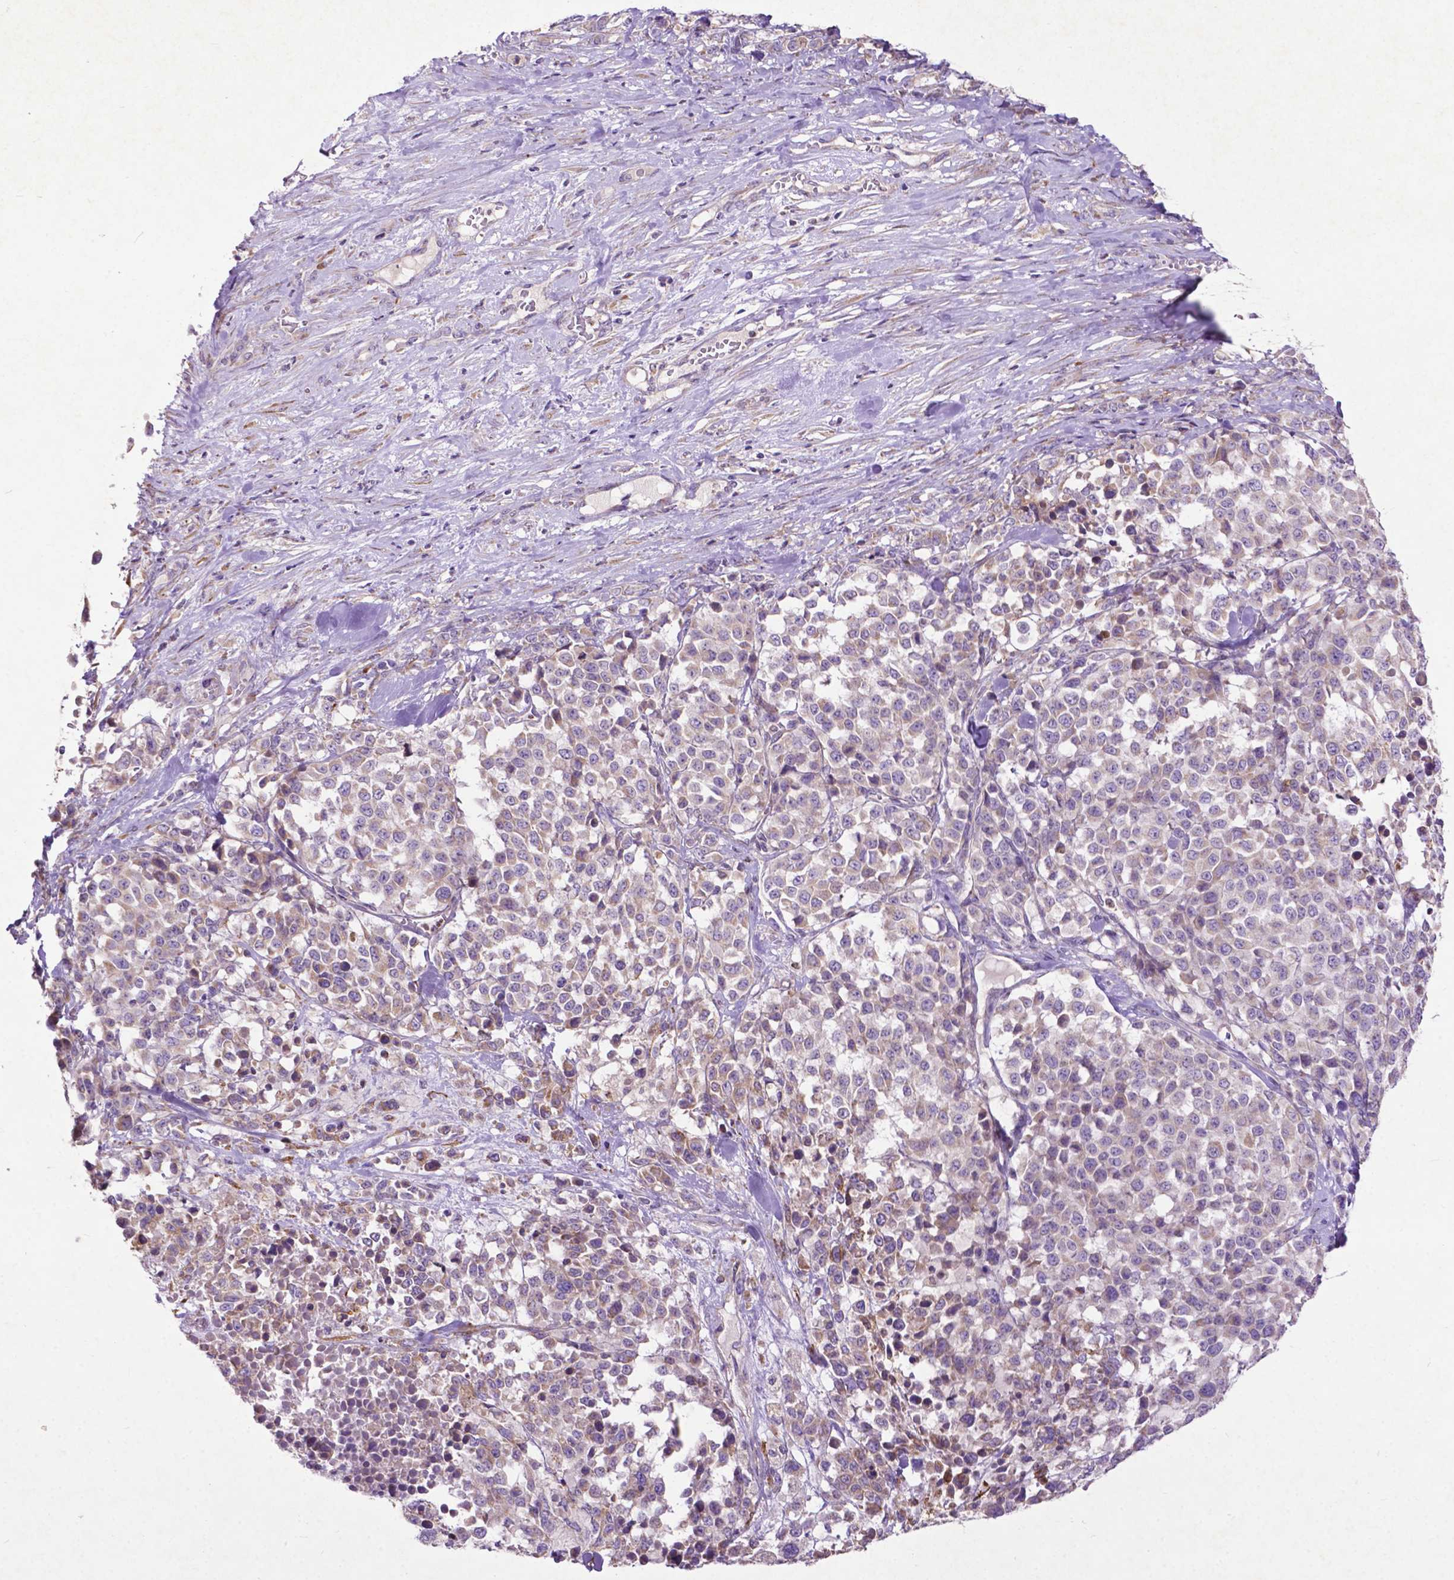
{"staining": {"intensity": "negative", "quantity": "none", "location": "none"}, "tissue": "melanoma", "cell_type": "Tumor cells", "image_type": "cancer", "snomed": [{"axis": "morphology", "description": "Malignant melanoma, Metastatic site"}, {"axis": "topography", "description": "Skin"}], "caption": "Protein analysis of malignant melanoma (metastatic site) displays no significant expression in tumor cells. (DAB immunohistochemistry (IHC) with hematoxylin counter stain).", "gene": "THEGL", "patient": {"sex": "male", "age": 84}}